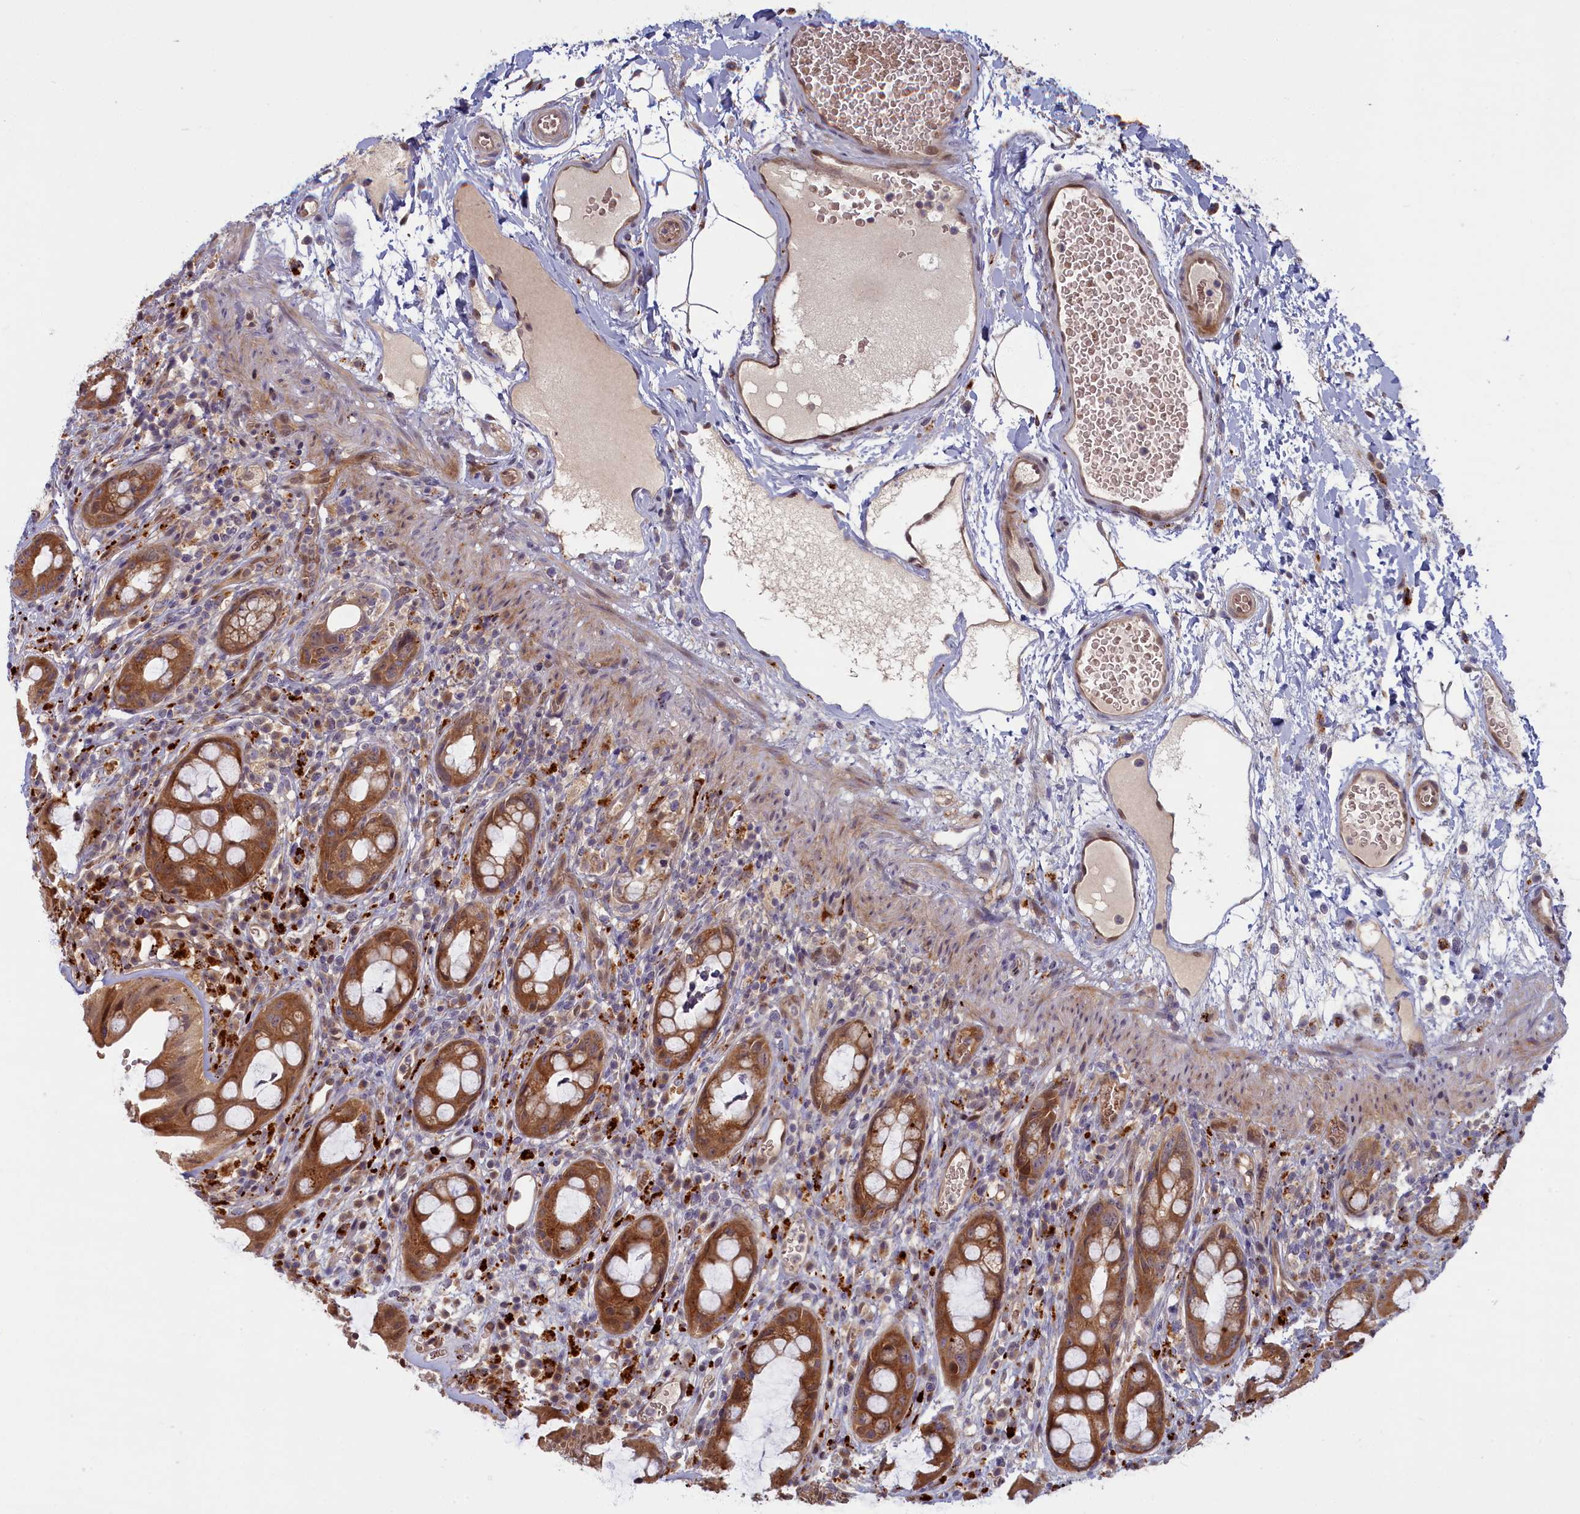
{"staining": {"intensity": "moderate", "quantity": ">75%", "location": "cytoplasmic/membranous"}, "tissue": "rectum", "cell_type": "Glandular cells", "image_type": "normal", "snomed": [{"axis": "morphology", "description": "Normal tissue, NOS"}, {"axis": "topography", "description": "Rectum"}], "caption": "Protein staining by IHC demonstrates moderate cytoplasmic/membranous staining in approximately >75% of glandular cells in unremarkable rectum. The staining is performed using DAB (3,3'-diaminobenzidine) brown chromogen to label protein expression. The nuclei are counter-stained blue using hematoxylin.", "gene": "FCSK", "patient": {"sex": "female", "age": 57}}